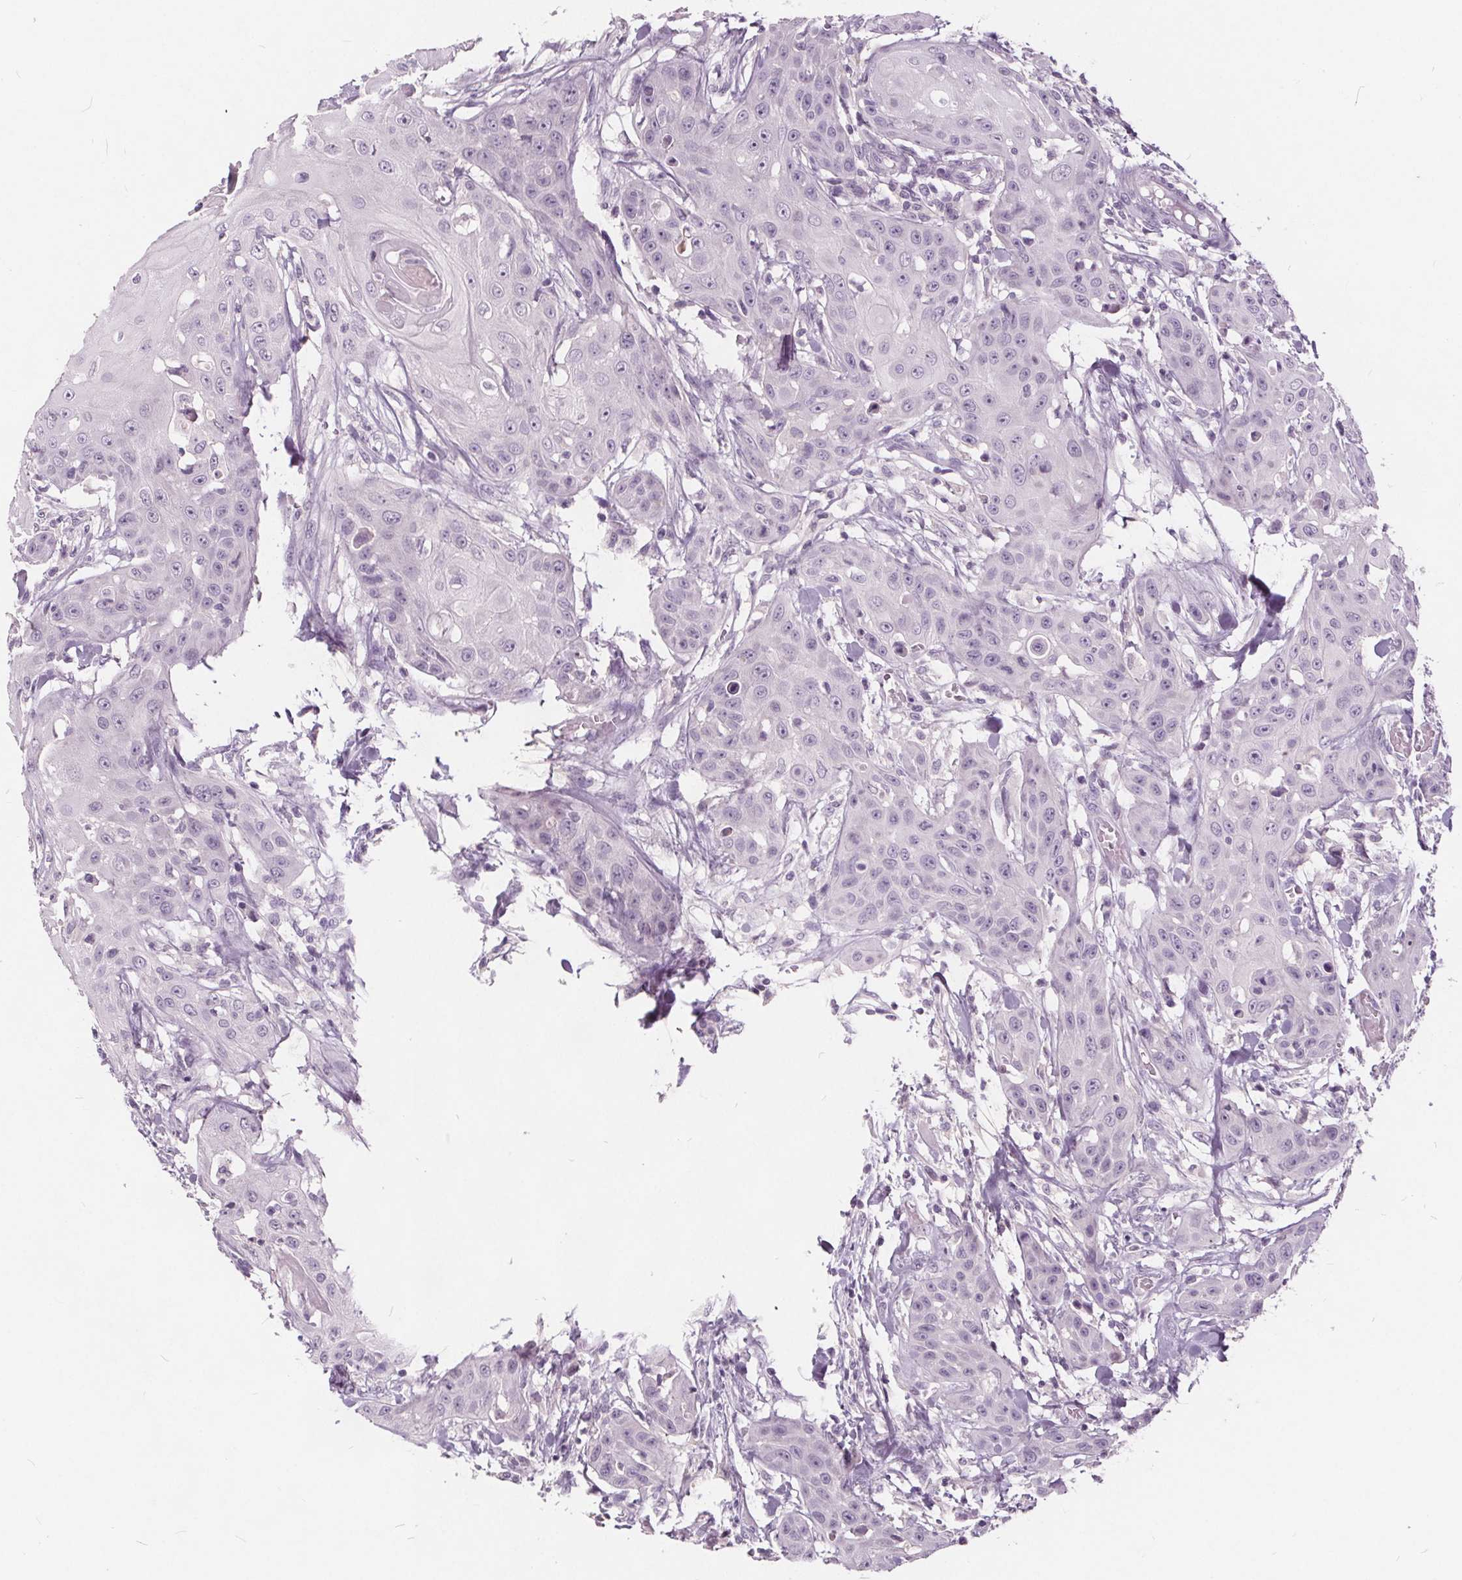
{"staining": {"intensity": "negative", "quantity": "none", "location": "none"}, "tissue": "head and neck cancer", "cell_type": "Tumor cells", "image_type": "cancer", "snomed": [{"axis": "morphology", "description": "Squamous cell carcinoma, NOS"}, {"axis": "topography", "description": "Oral tissue"}, {"axis": "topography", "description": "Head-Neck"}], "caption": "The micrograph shows no significant staining in tumor cells of head and neck squamous cell carcinoma.", "gene": "PLA2G2E", "patient": {"sex": "female", "age": 55}}